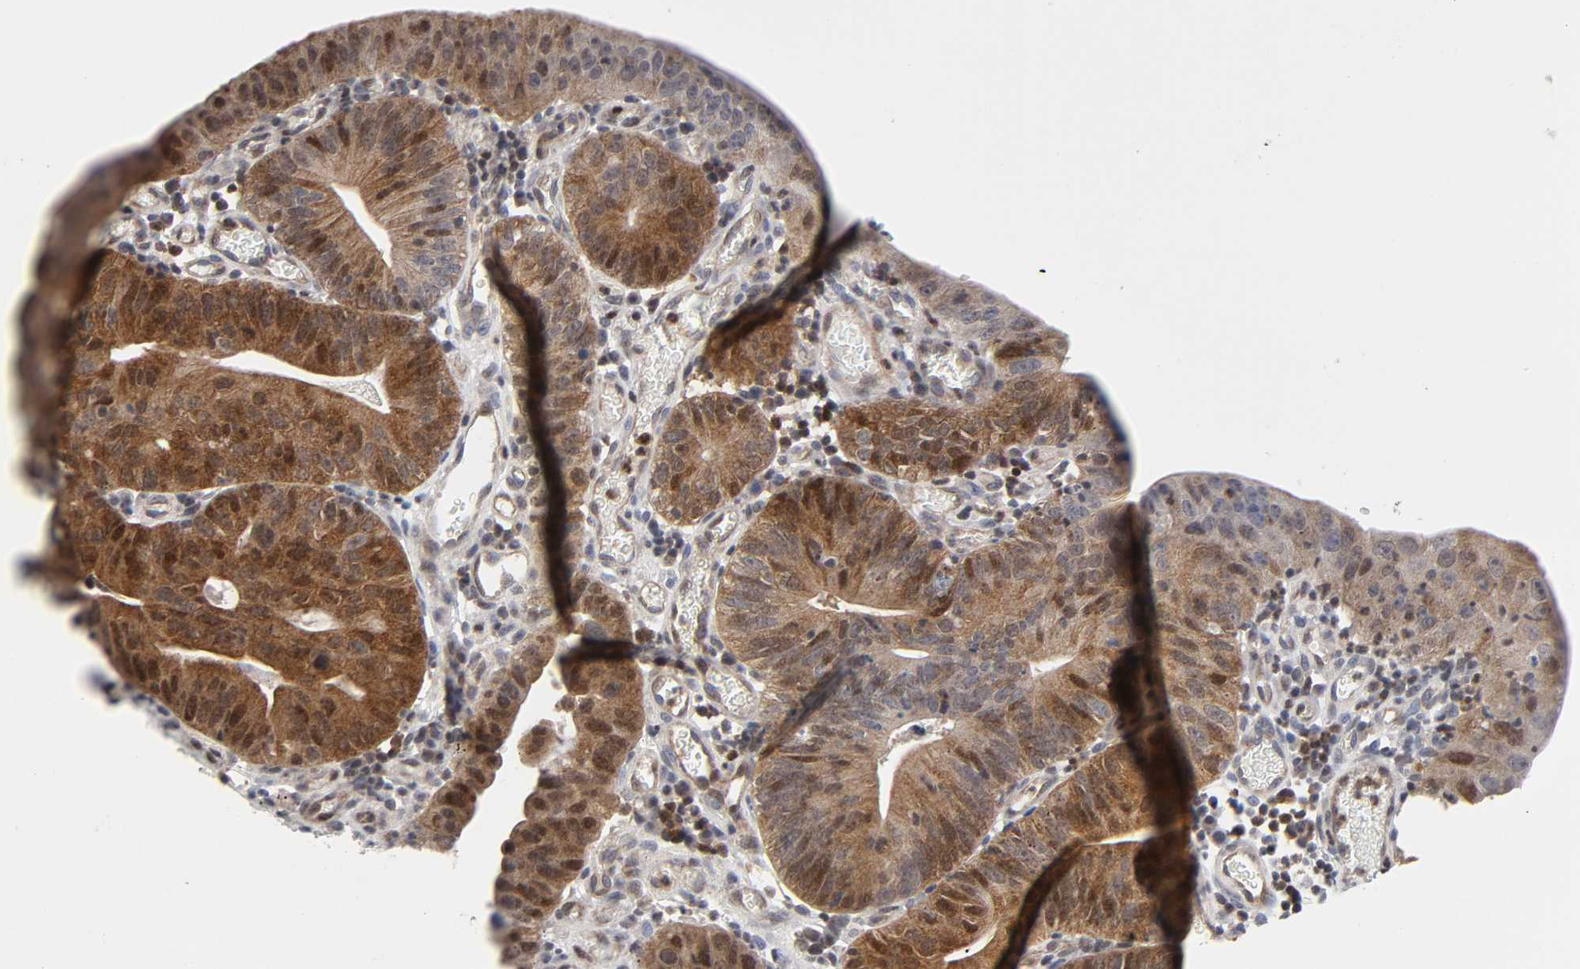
{"staining": {"intensity": "strong", "quantity": ">75%", "location": "cytoplasmic/membranous,nuclear"}, "tissue": "stomach cancer", "cell_type": "Tumor cells", "image_type": "cancer", "snomed": [{"axis": "morphology", "description": "Adenocarcinoma, NOS"}, {"axis": "topography", "description": "Stomach"}], "caption": "Protein staining reveals strong cytoplasmic/membranous and nuclear staining in approximately >75% of tumor cells in adenocarcinoma (stomach). Immunohistochemistry stains the protein of interest in brown and the nuclei are stained blue.", "gene": "STK38", "patient": {"sex": "male", "age": 59}}